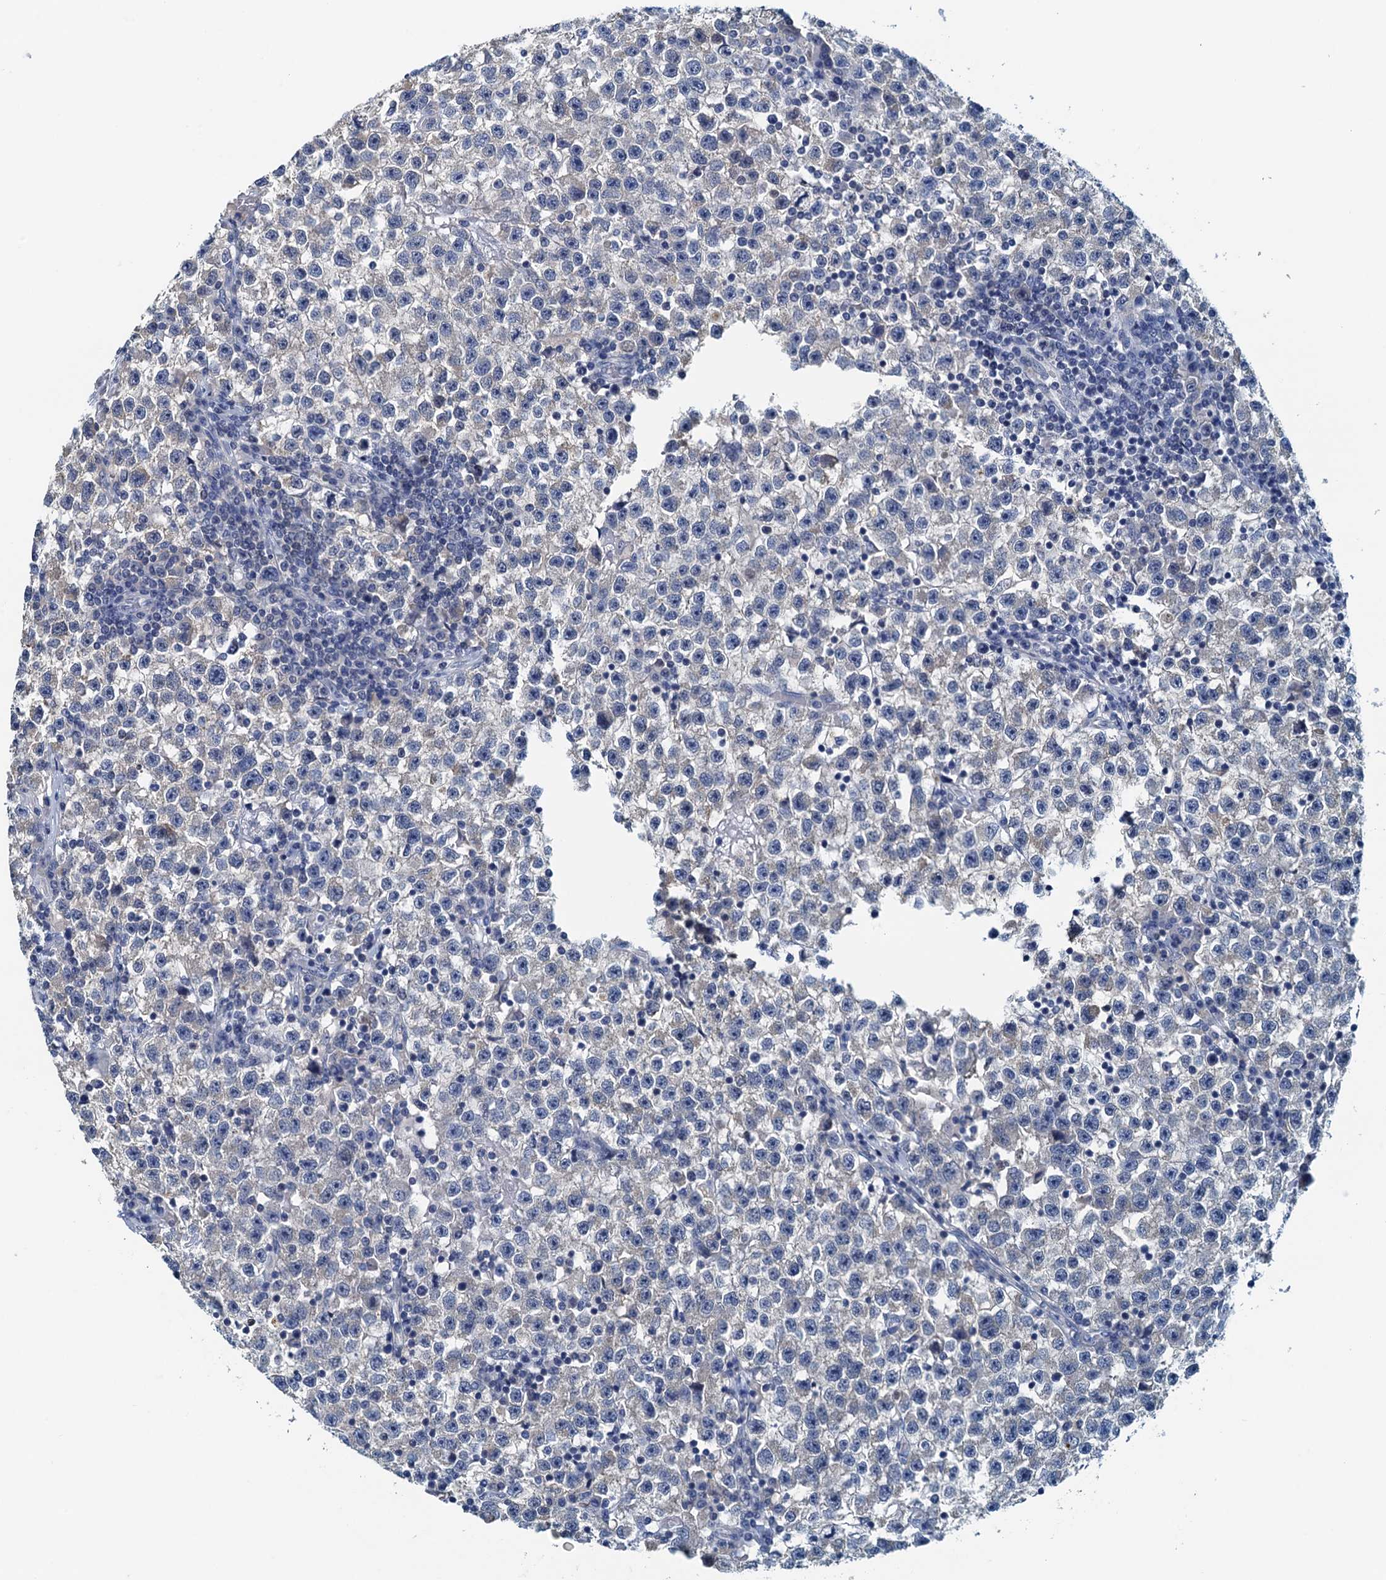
{"staining": {"intensity": "weak", "quantity": "<25%", "location": "cytoplasmic/membranous"}, "tissue": "testis cancer", "cell_type": "Tumor cells", "image_type": "cancer", "snomed": [{"axis": "morphology", "description": "Seminoma, NOS"}, {"axis": "topography", "description": "Testis"}], "caption": "Micrograph shows no protein expression in tumor cells of testis cancer tissue. The staining was performed using DAB (3,3'-diaminobenzidine) to visualize the protein expression in brown, while the nuclei were stained in blue with hematoxylin (Magnification: 20x).", "gene": "DTD1", "patient": {"sex": "male", "age": 22}}